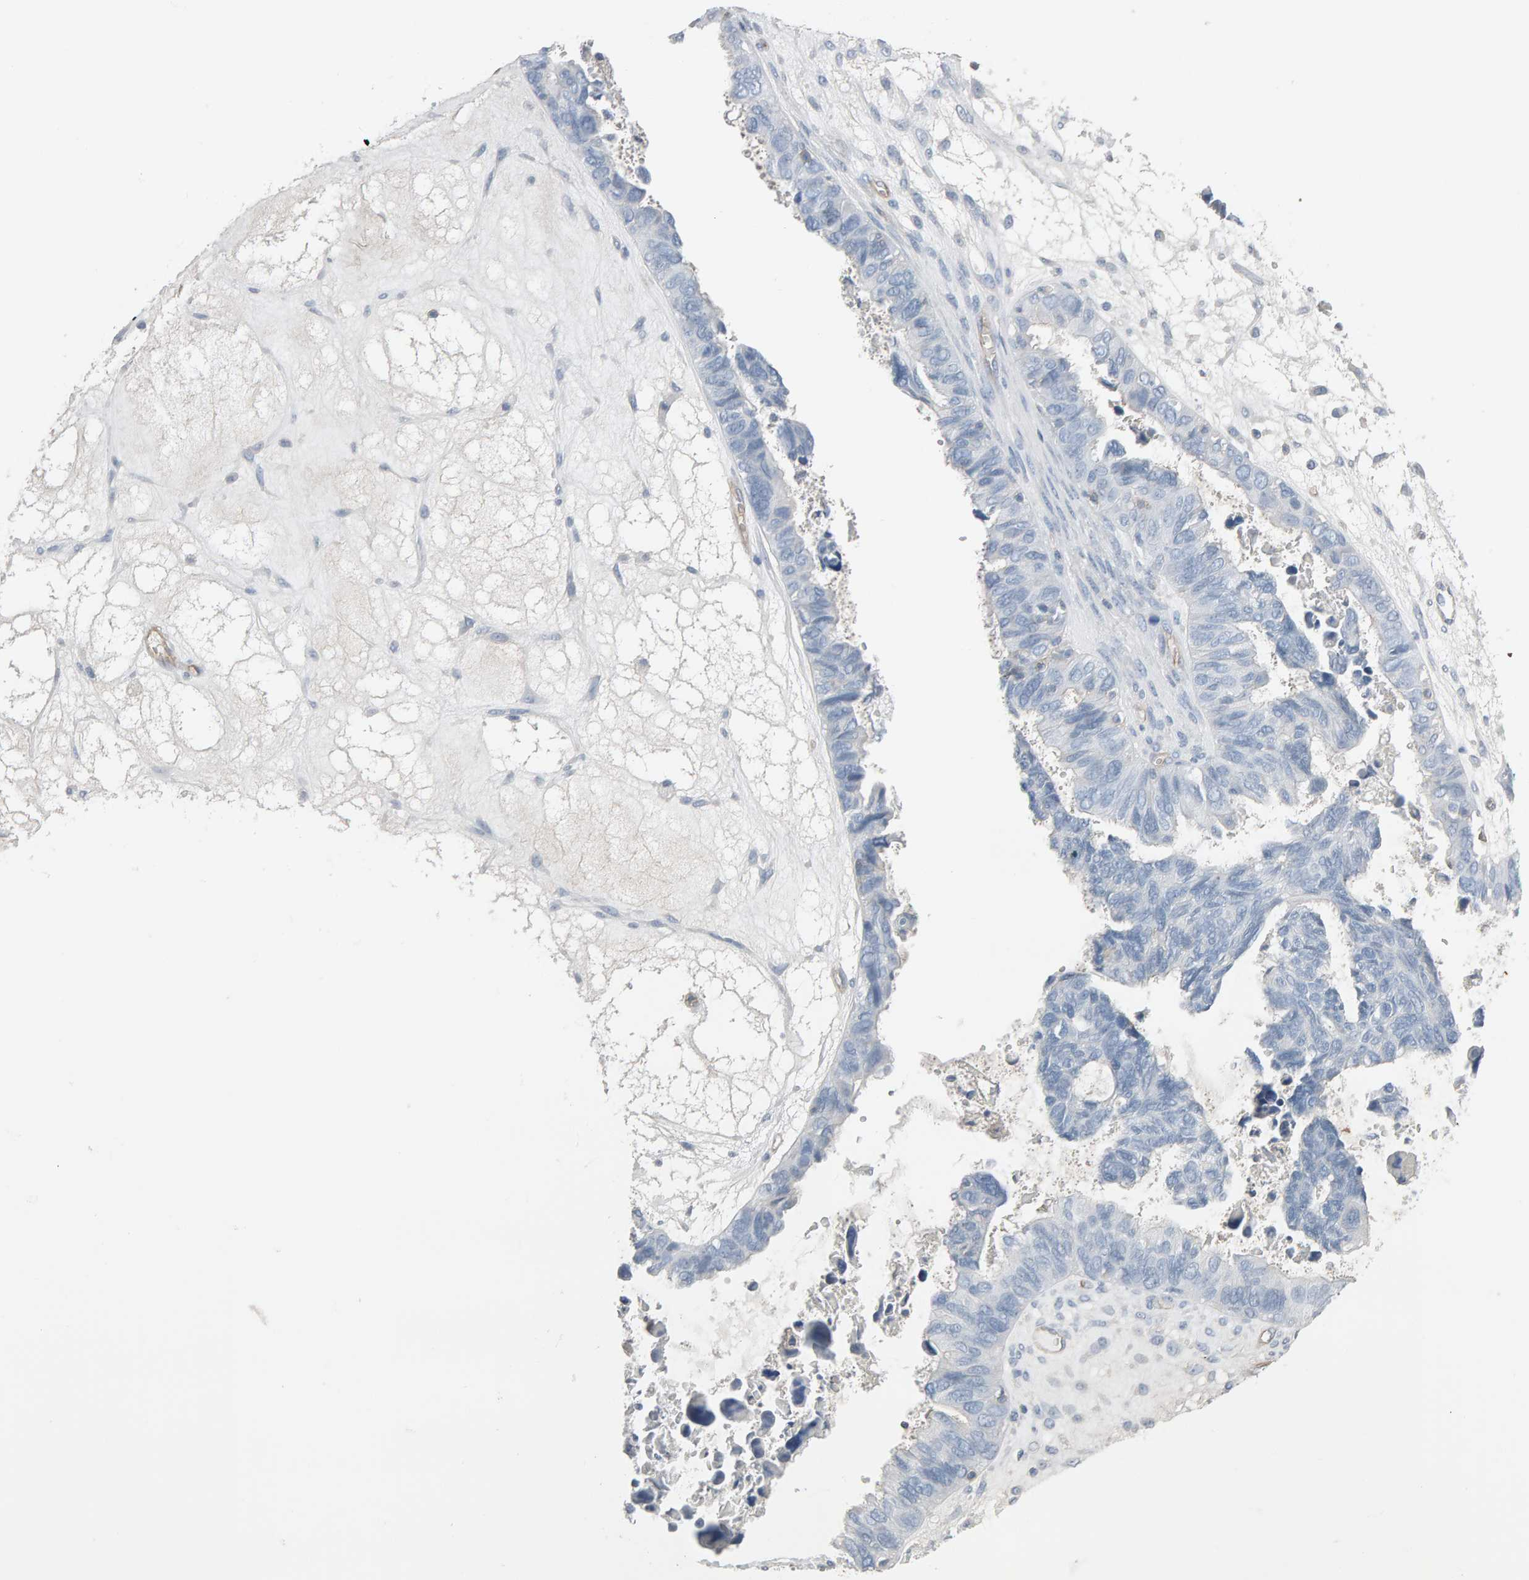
{"staining": {"intensity": "negative", "quantity": "none", "location": "none"}, "tissue": "ovarian cancer", "cell_type": "Tumor cells", "image_type": "cancer", "snomed": [{"axis": "morphology", "description": "Cystadenocarcinoma, serous, NOS"}, {"axis": "topography", "description": "Ovary"}], "caption": "There is no significant expression in tumor cells of ovarian cancer (serous cystadenocarcinoma). (Brightfield microscopy of DAB IHC at high magnification).", "gene": "FYN", "patient": {"sex": "female", "age": 79}}